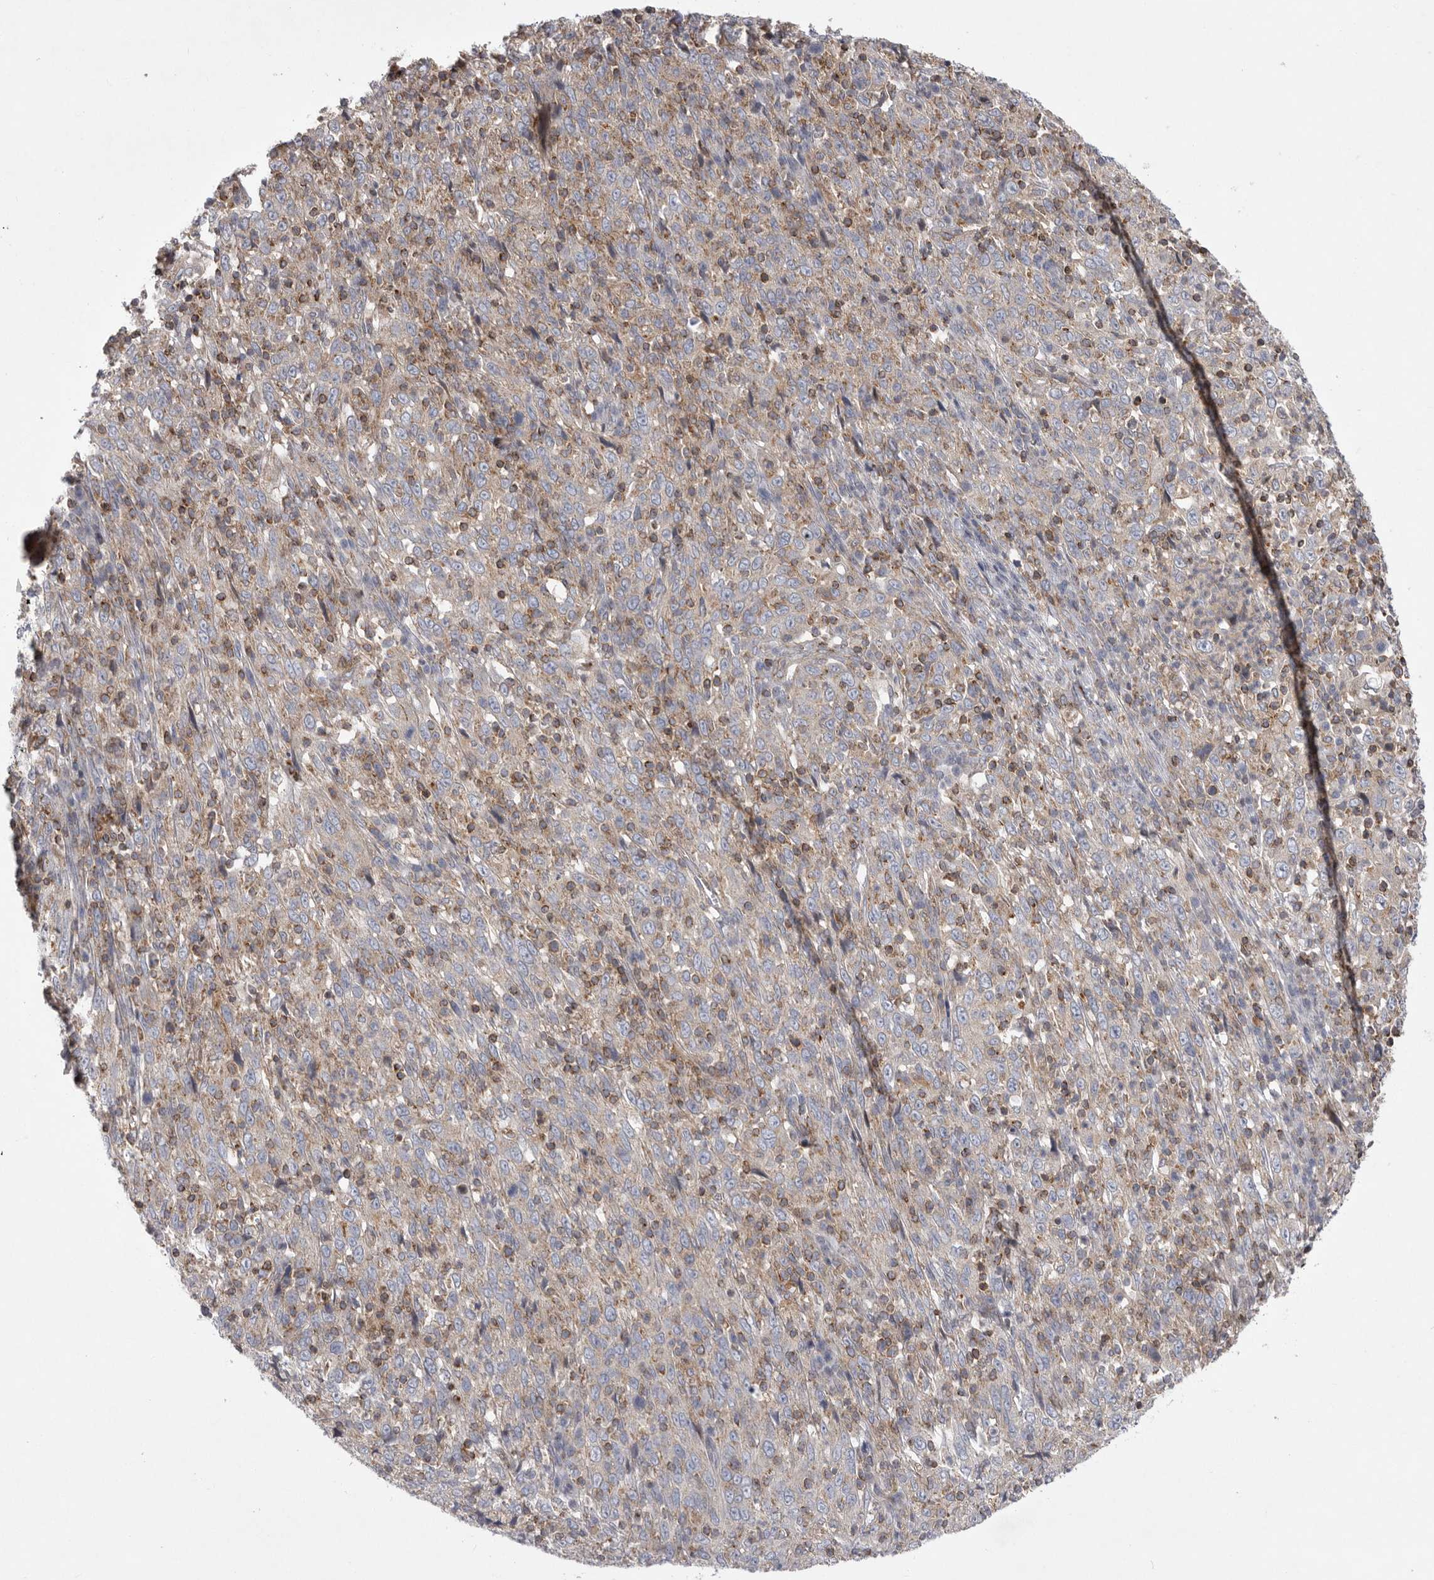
{"staining": {"intensity": "negative", "quantity": "none", "location": "none"}, "tissue": "cervical cancer", "cell_type": "Tumor cells", "image_type": "cancer", "snomed": [{"axis": "morphology", "description": "Squamous cell carcinoma, NOS"}, {"axis": "topography", "description": "Cervix"}], "caption": "There is no significant positivity in tumor cells of cervical cancer (squamous cell carcinoma).", "gene": "MPZL1", "patient": {"sex": "female", "age": 46}}